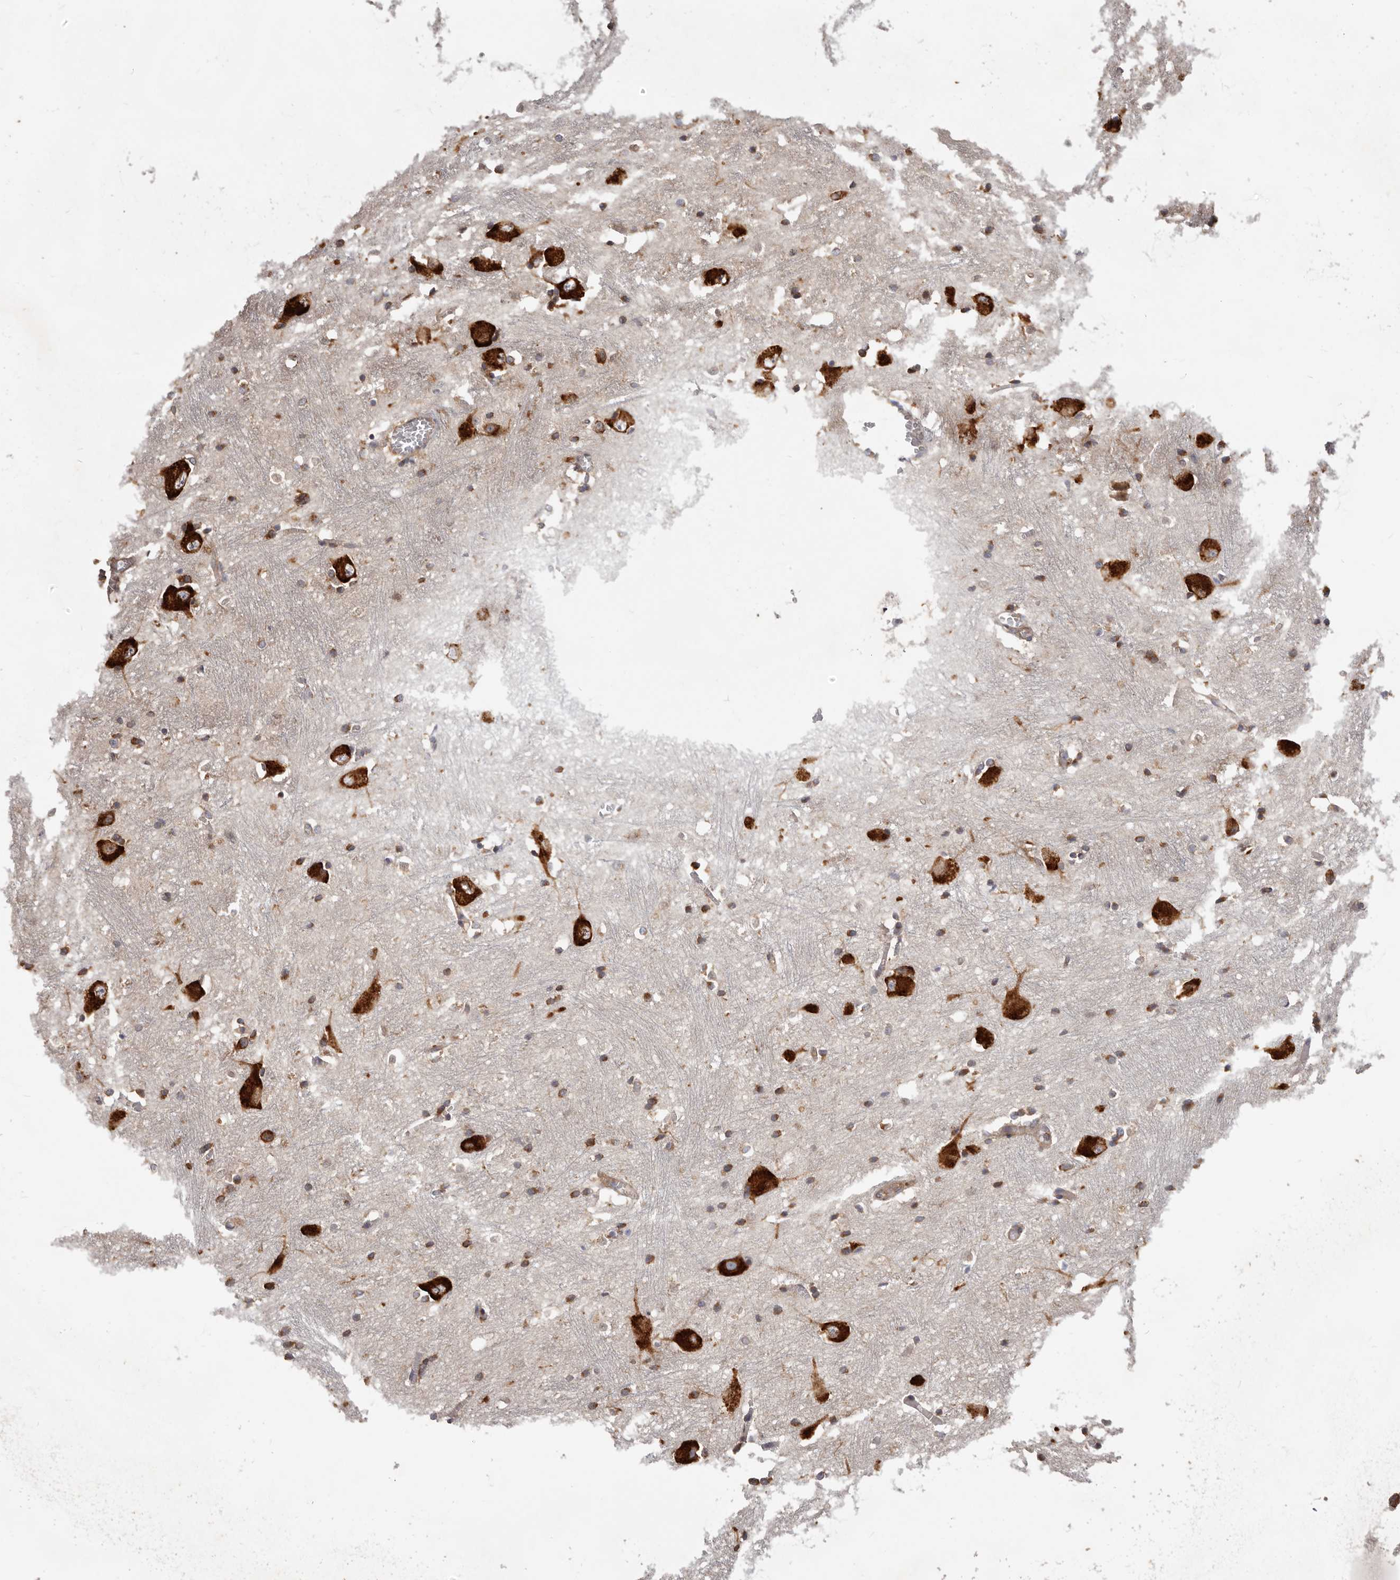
{"staining": {"intensity": "moderate", "quantity": "25%-75%", "location": "cytoplasmic/membranous"}, "tissue": "caudate", "cell_type": "Glial cells", "image_type": "normal", "snomed": [{"axis": "morphology", "description": "Normal tissue, NOS"}, {"axis": "topography", "description": "Lateral ventricle wall"}], "caption": "This is a photomicrograph of immunohistochemistry (IHC) staining of unremarkable caudate, which shows moderate expression in the cytoplasmic/membranous of glial cells.", "gene": "EPRS1", "patient": {"sex": "male", "age": 37}}